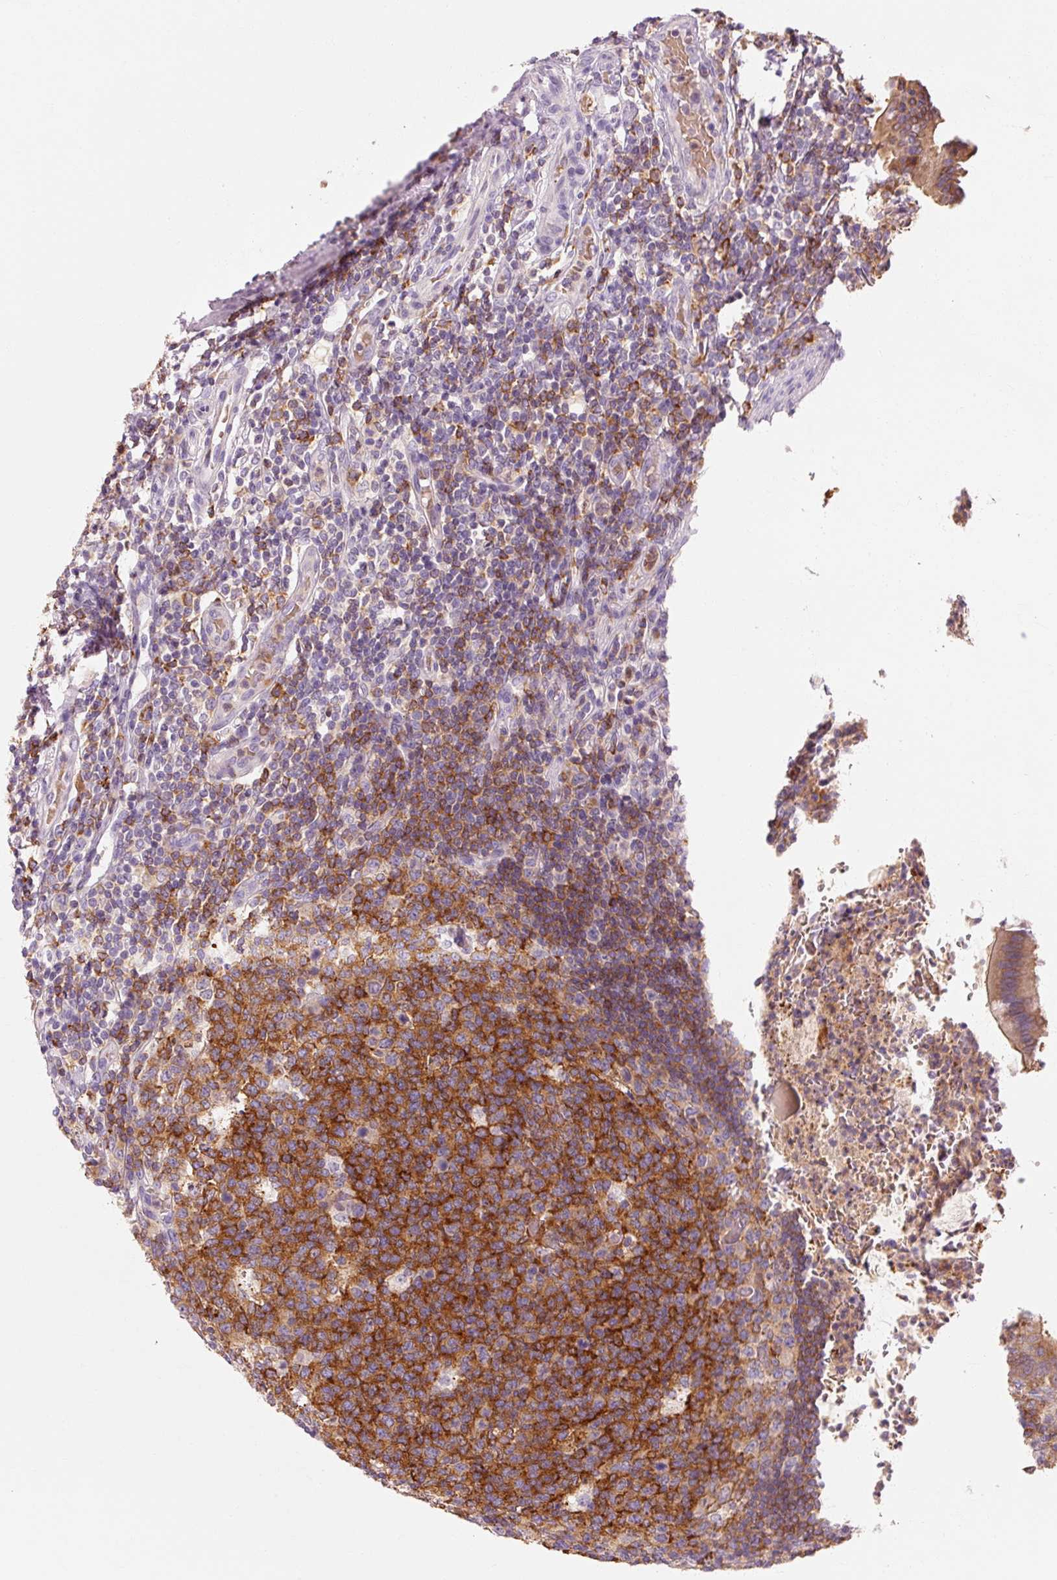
{"staining": {"intensity": "strong", "quantity": "25%-75%", "location": "cytoplasmic/membranous"}, "tissue": "appendix", "cell_type": "Glandular cells", "image_type": "normal", "snomed": [{"axis": "morphology", "description": "Normal tissue, NOS"}, {"axis": "topography", "description": "Appendix"}], "caption": "Brown immunohistochemical staining in normal appendix reveals strong cytoplasmic/membranous staining in about 25%-75% of glandular cells.", "gene": "OR8K1", "patient": {"sex": "female", "age": 43}}